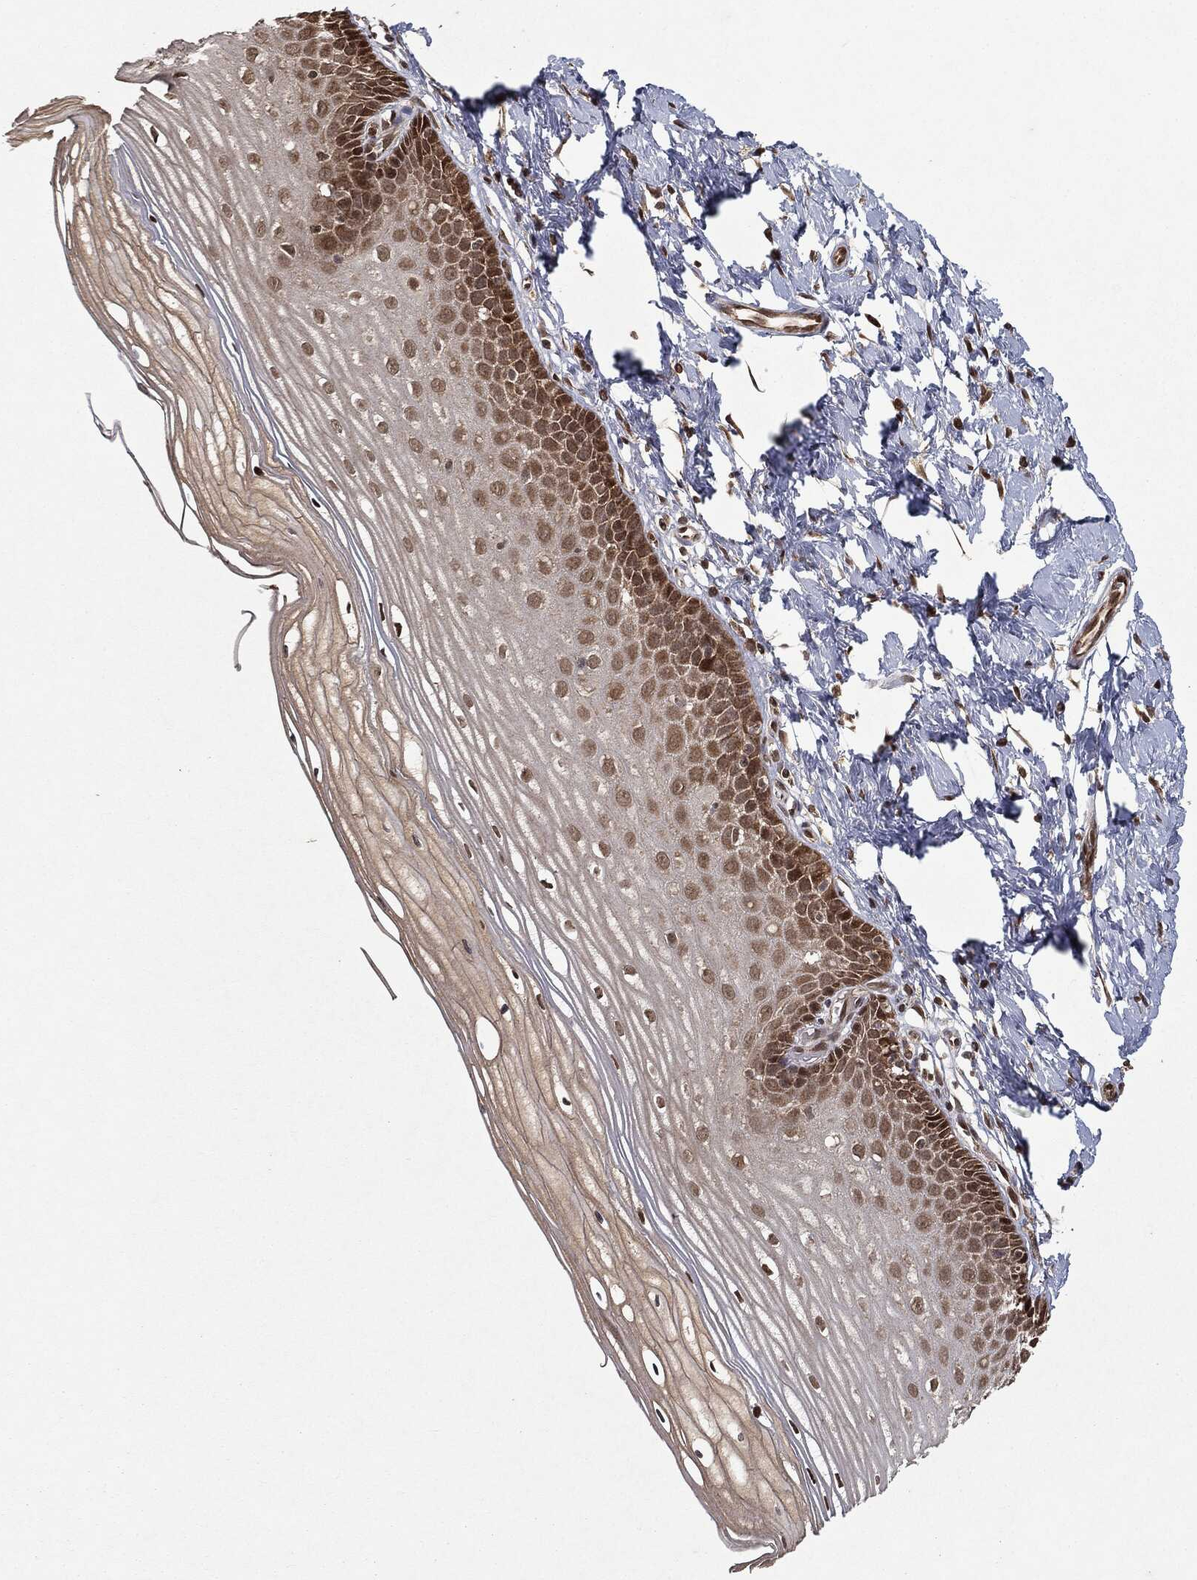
{"staining": {"intensity": "strong", "quantity": ">75%", "location": "cytoplasmic/membranous,nuclear"}, "tissue": "cervix", "cell_type": "Glandular cells", "image_type": "normal", "snomed": [{"axis": "morphology", "description": "Normal tissue, NOS"}, {"axis": "topography", "description": "Cervix"}], "caption": "A brown stain highlights strong cytoplasmic/membranous,nuclear positivity of a protein in glandular cells of unremarkable human cervix.", "gene": "ZNHIT6", "patient": {"sex": "female", "age": 37}}